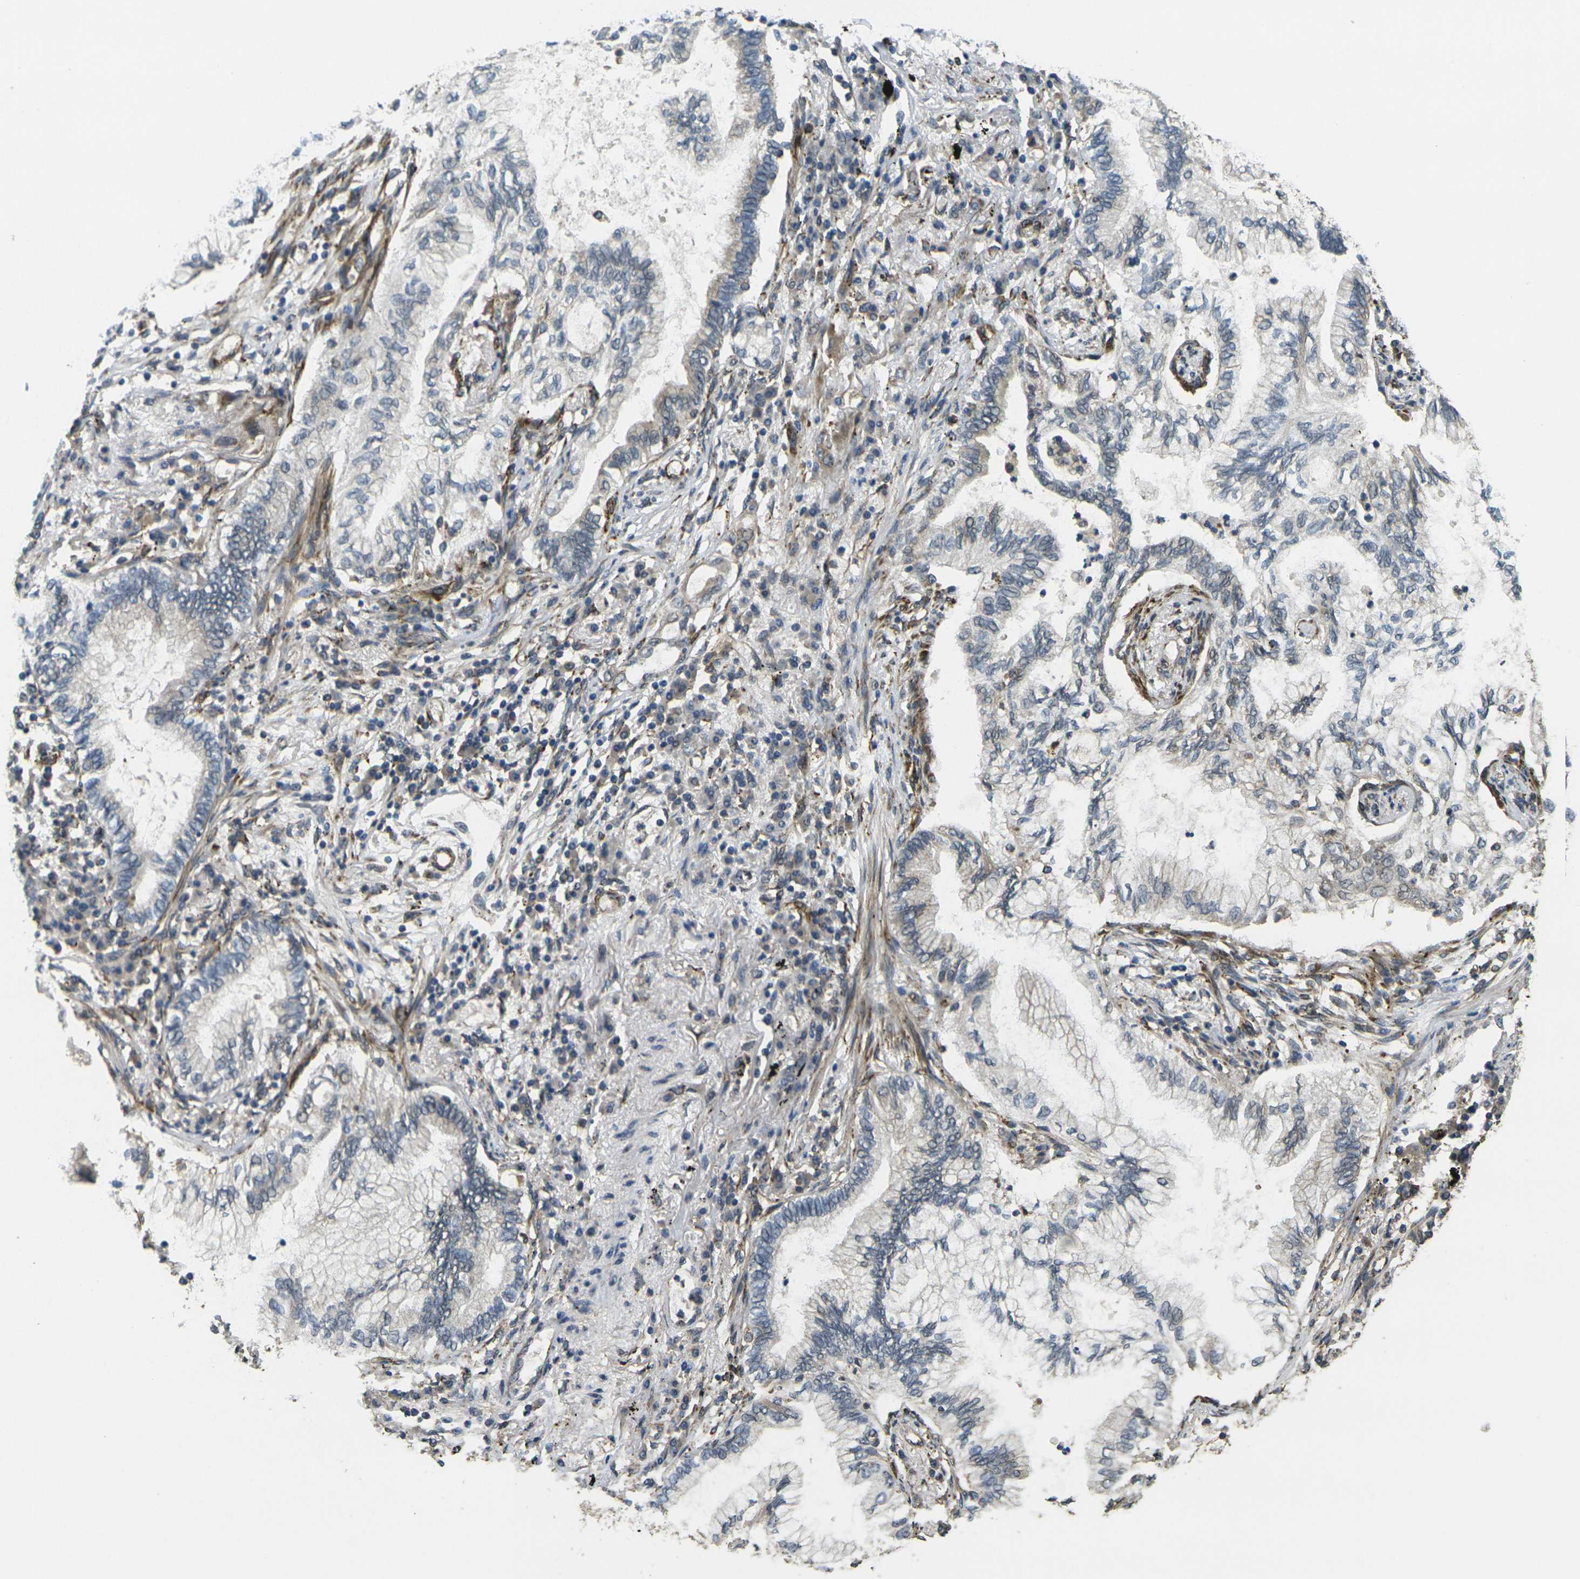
{"staining": {"intensity": "negative", "quantity": "none", "location": "none"}, "tissue": "lung cancer", "cell_type": "Tumor cells", "image_type": "cancer", "snomed": [{"axis": "morphology", "description": "Normal tissue, NOS"}, {"axis": "morphology", "description": "Adenocarcinoma, NOS"}, {"axis": "topography", "description": "Bronchus"}, {"axis": "topography", "description": "Lung"}], "caption": "Immunohistochemistry (IHC) histopathology image of adenocarcinoma (lung) stained for a protein (brown), which reveals no expression in tumor cells.", "gene": "FUT11", "patient": {"sex": "female", "age": 70}}